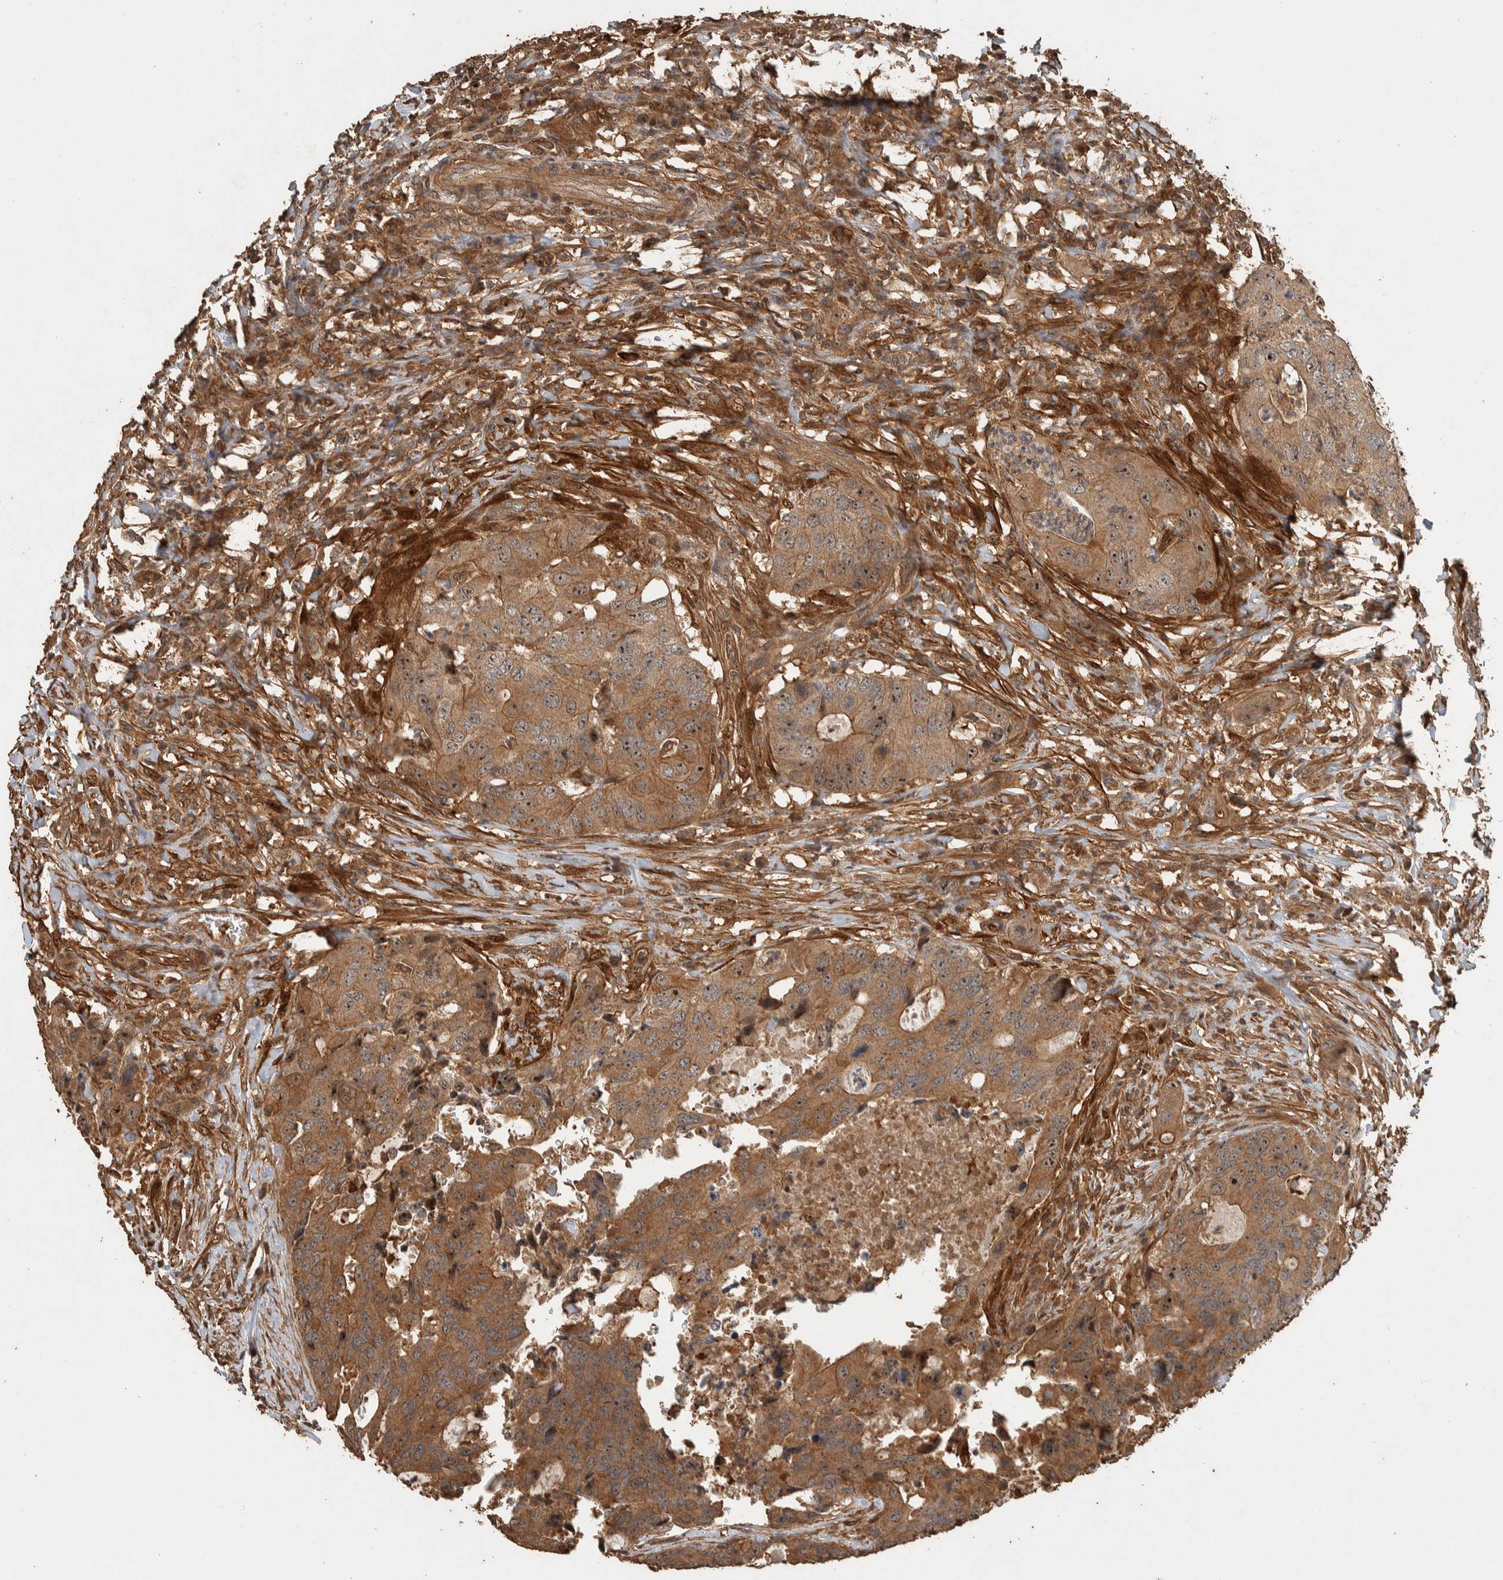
{"staining": {"intensity": "moderate", "quantity": ">75%", "location": "cytoplasmic/membranous,nuclear"}, "tissue": "colorectal cancer", "cell_type": "Tumor cells", "image_type": "cancer", "snomed": [{"axis": "morphology", "description": "Adenocarcinoma, NOS"}, {"axis": "topography", "description": "Colon"}], "caption": "Brown immunohistochemical staining in human colorectal adenocarcinoma reveals moderate cytoplasmic/membranous and nuclear staining in about >75% of tumor cells. The staining is performed using DAB (3,3'-diaminobenzidine) brown chromogen to label protein expression. The nuclei are counter-stained blue using hematoxylin.", "gene": "SPHK1", "patient": {"sex": "male", "age": 71}}